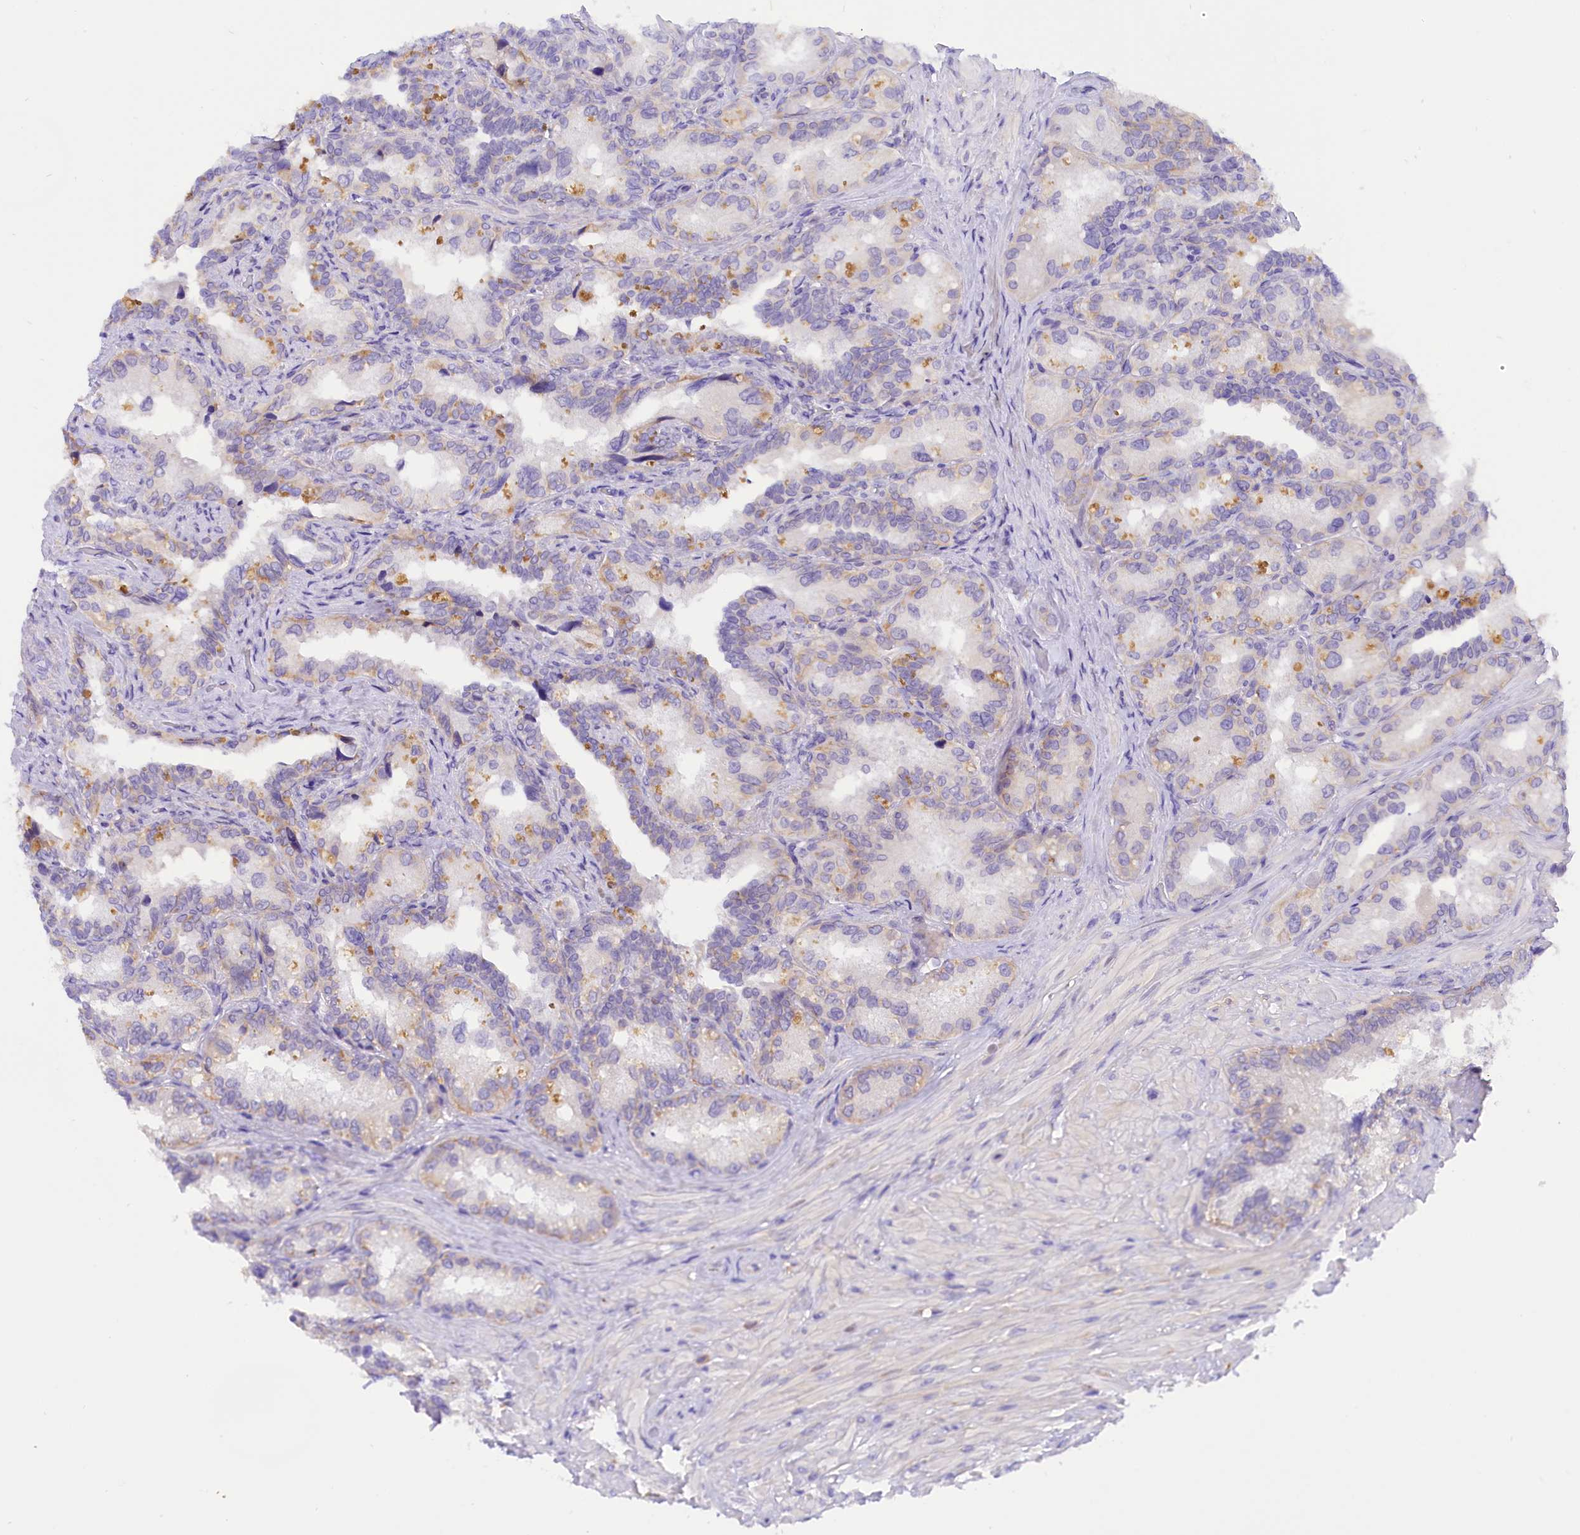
{"staining": {"intensity": "negative", "quantity": "none", "location": "none"}, "tissue": "seminal vesicle", "cell_type": "Glandular cells", "image_type": "normal", "snomed": [{"axis": "morphology", "description": "Normal tissue, NOS"}, {"axis": "topography", "description": "Seminal veicle"}, {"axis": "topography", "description": "Peripheral nerve tissue"}], "caption": "Immunohistochemistry (IHC) micrograph of benign human seminal vesicle stained for a protein (brown), which shows no expression in glandular cells.", "gene": "COL6A5", "patient": {"sex": "male", "age": 67}}